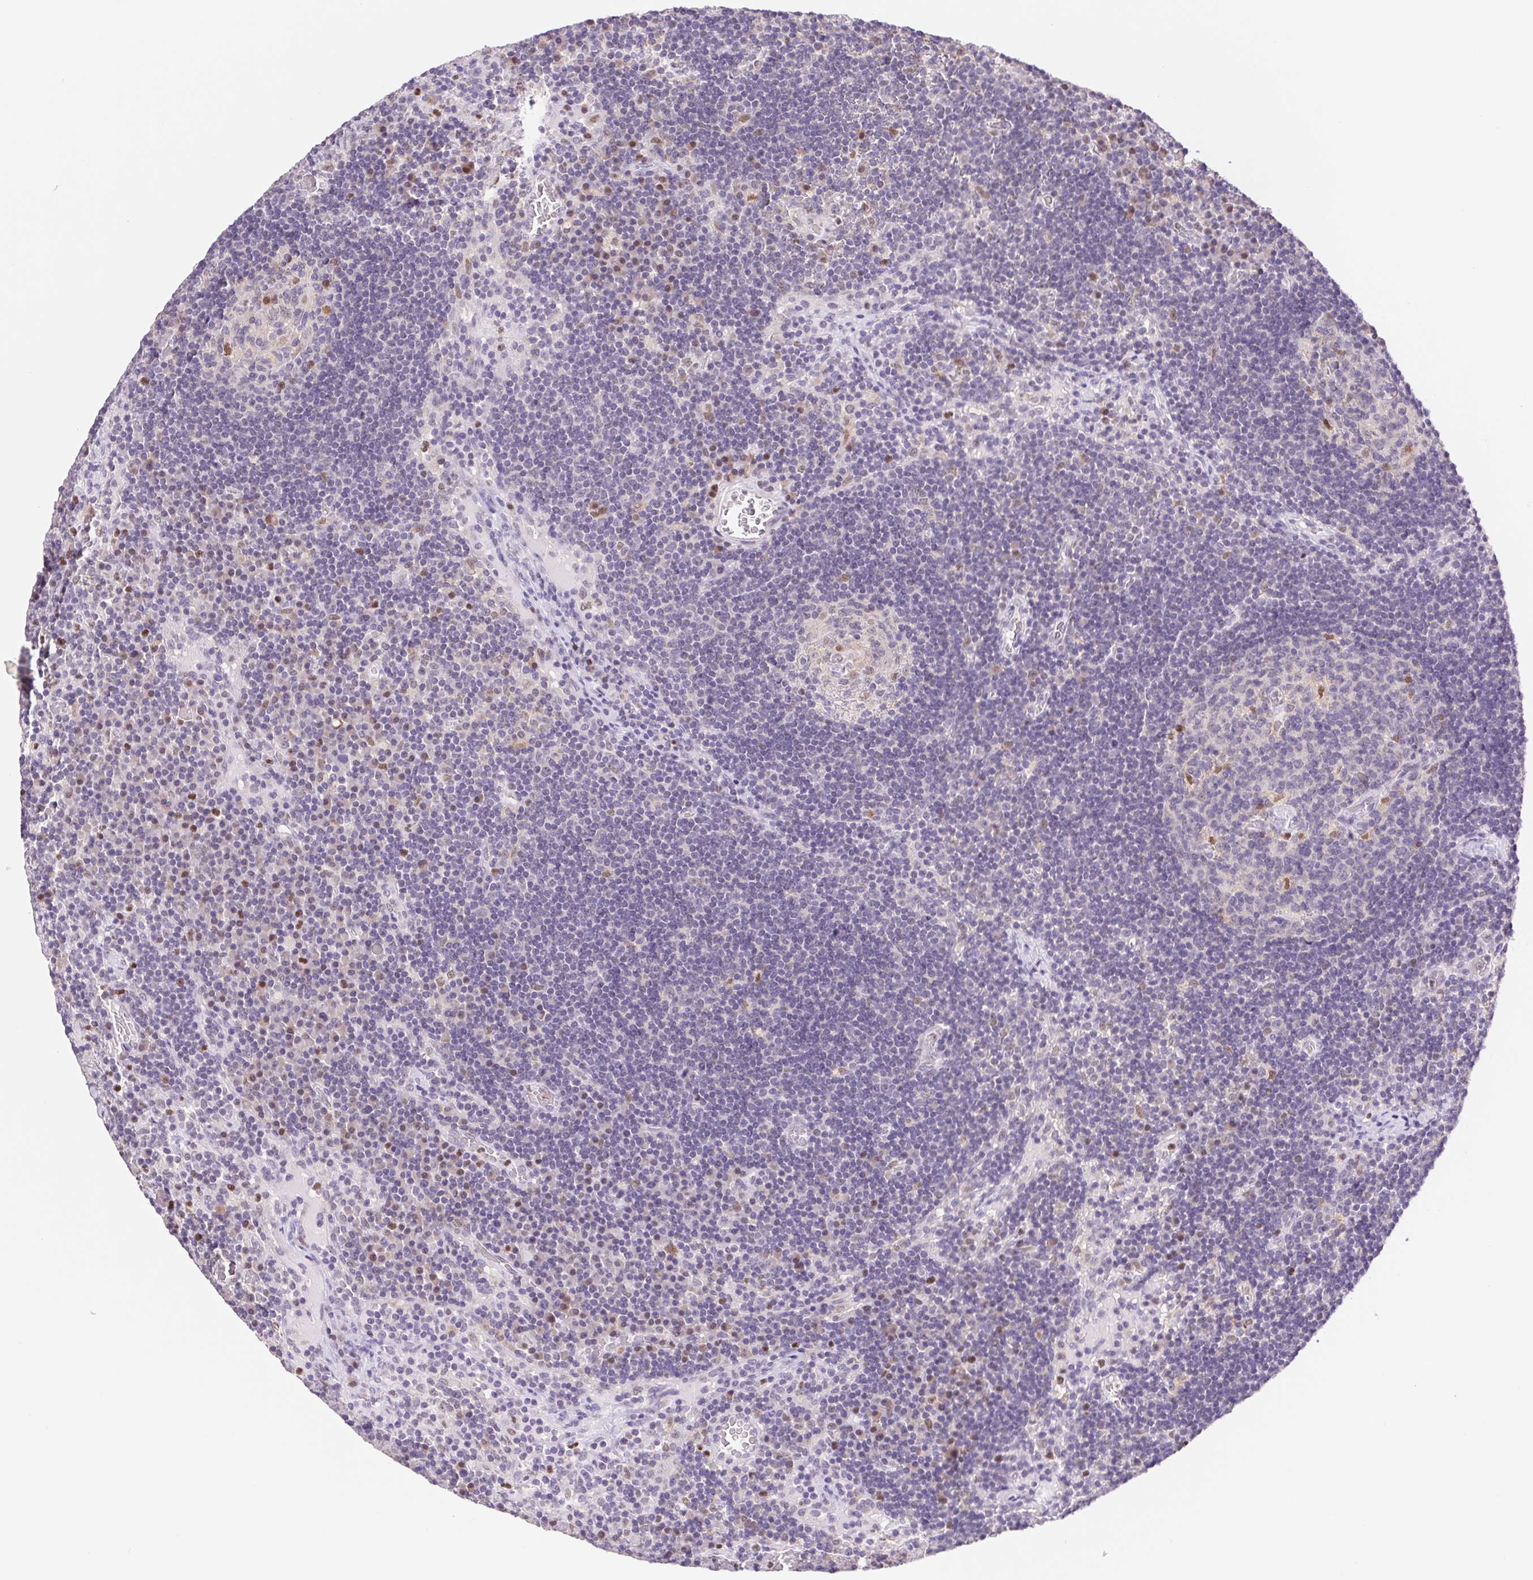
{"staining": {"intensity": "moderate", "quantity": "<25%", "location": "nuclear"}, "tissue": "lymph node", "cell_type": "Germinal center cells", "image_type": "normal", "snomed": [{"axis": "morphology", "description": "Normal tissue, NOS"}, {"axis": "topography", "description": "Lymph node"}], "caption": "Immunohistochemical staining of normal human lymph node exhibits low levels of moderate nuclear staining in about <25% of germinal center cells.", "gene": "L3MBTL4", "patient": {"sex": "male", "age": 67}}